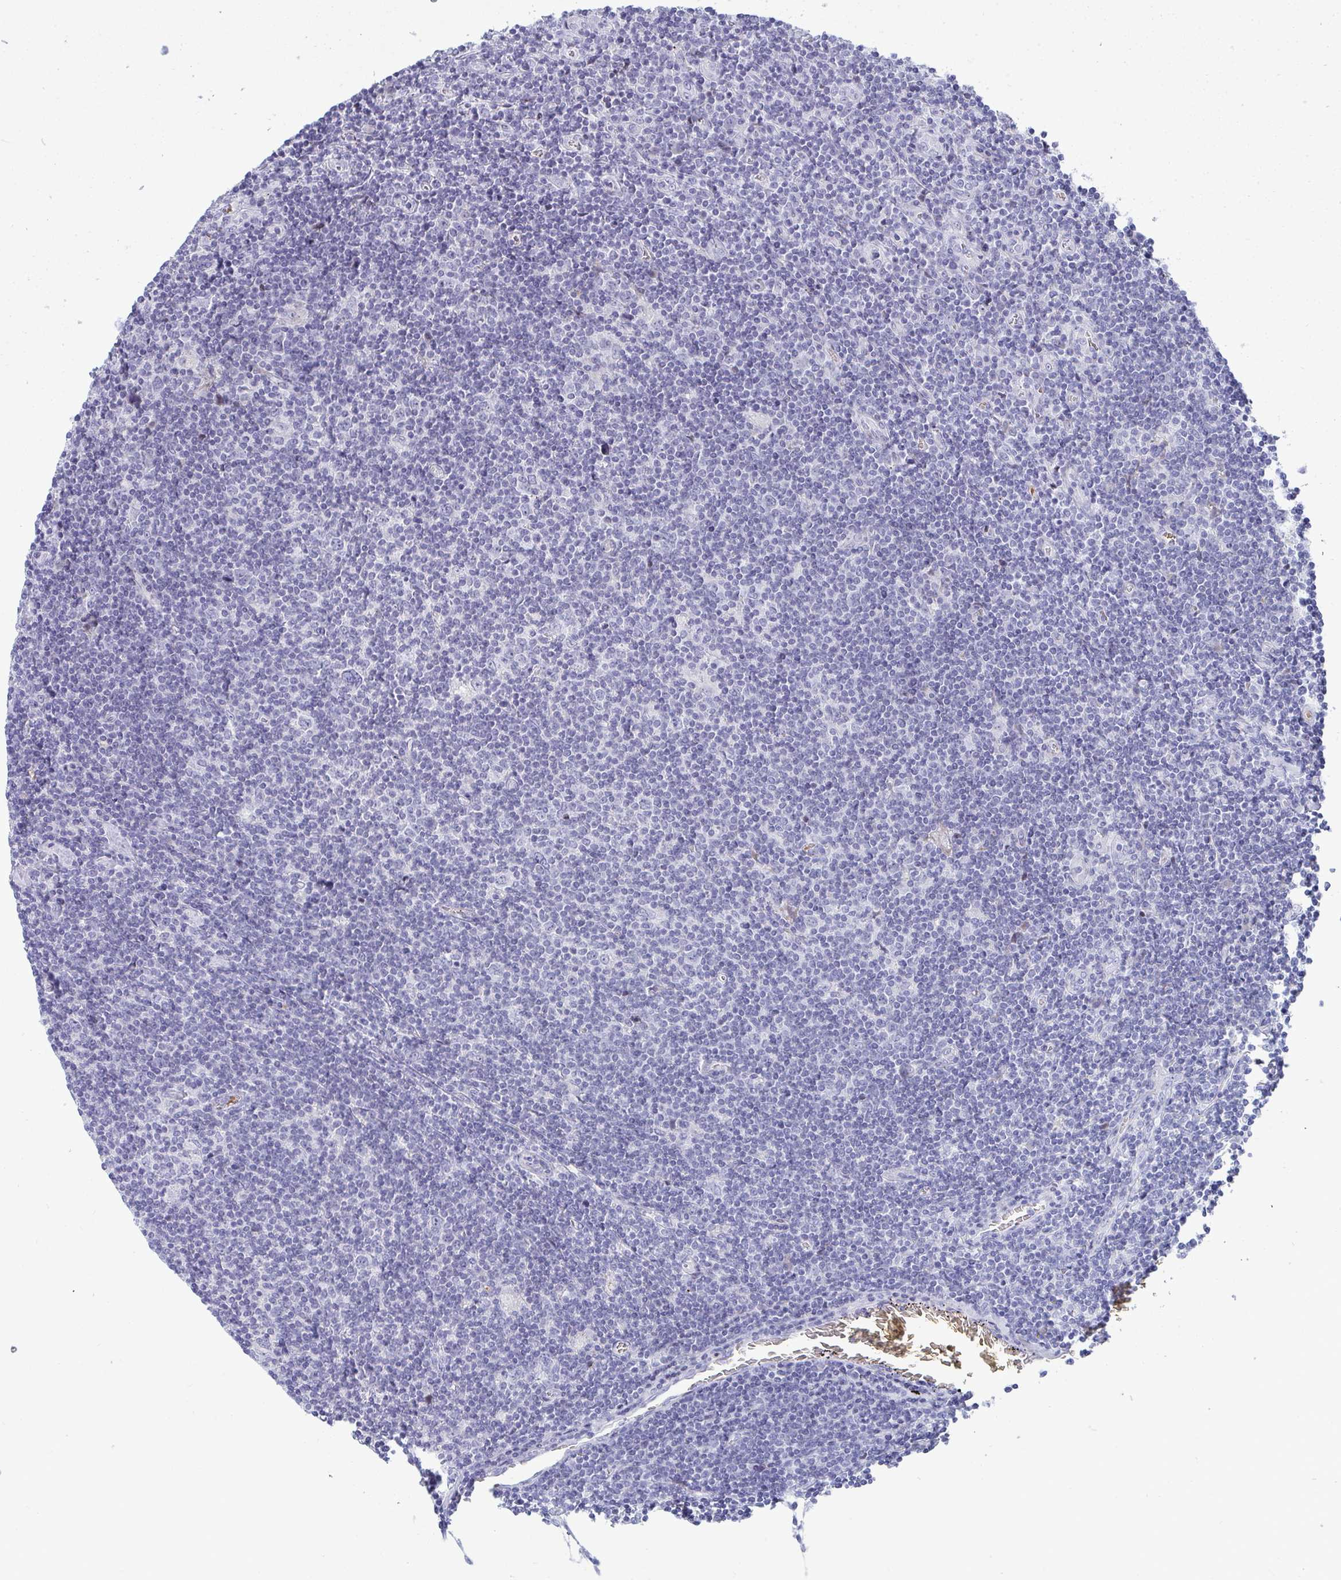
{"staining": {"intensity": "negative", "quantity": "none", "location": "none"}, "tissue": "lymphoma", "cell_type": "Tumor cells", "image_type": "cancer", "snomed": [{"axis": "morphology", "description": "Hodgkin's disease, NOS"}, {"axis": "topography", "description": "Lymph node"}], "caption": "A photomicrograph of human lymphoma is negative for staining in tumor cells.", "gene": "ZNF182", "patient": {"sex": "male", "age": 40}}